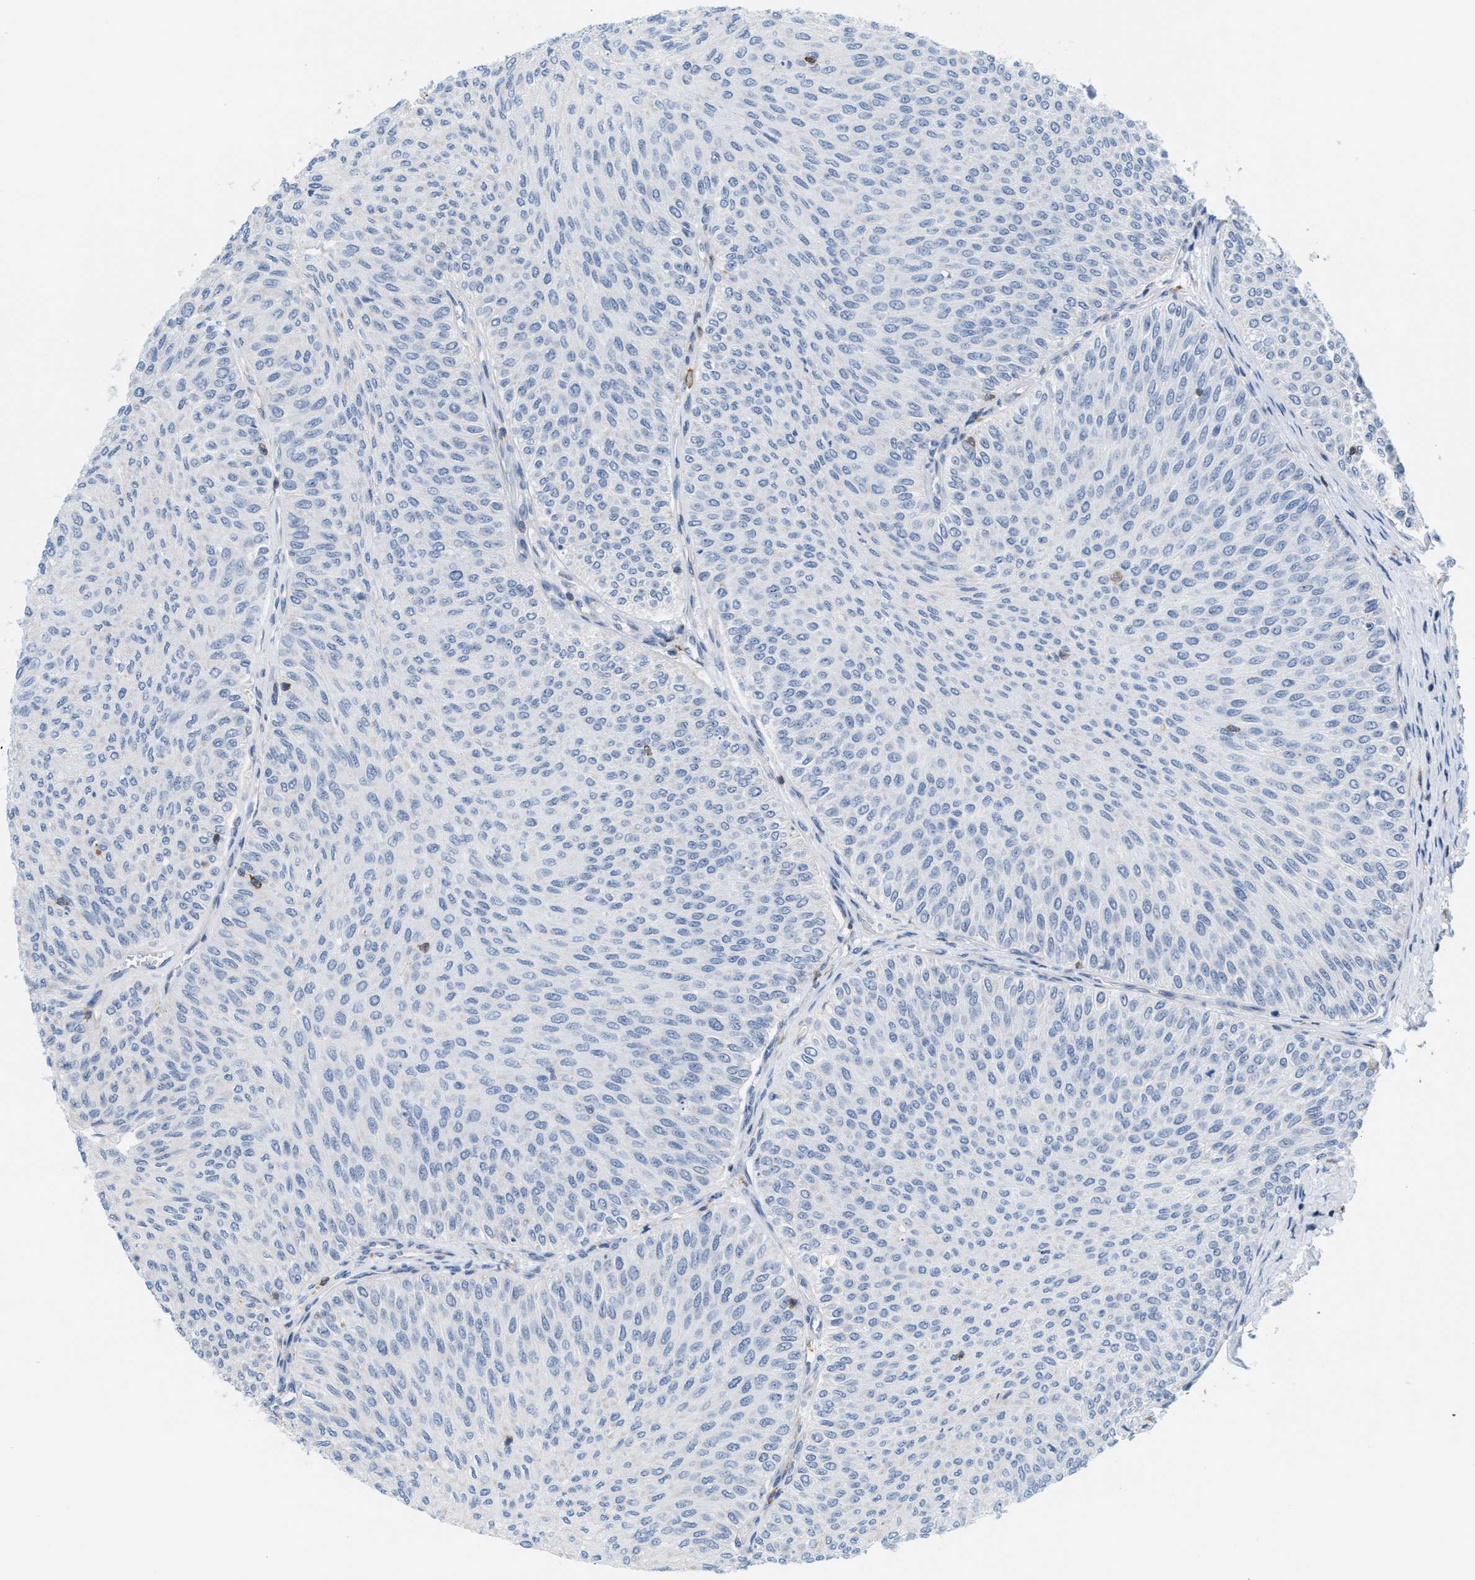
{"staining": {"intensity": "negative", "quantity": "none", "location": "none"}, "tissue": "urothelial cancer", "cell_type": "Tumor cells", "image_type": "cancer", "snomed": [{"axis": "morphology", "description": "Urothelial carcinoma, Low grade"}, {"axis": "topography", "description": "Urinary bladder"}], "caption": "An immunohistochemistry (IHC) histopathology image of urothelial cancer is shown. There is no staining in tumor cells of urothelial cancer.", "gene": "IL16", "patient": {"sex": "male", "age": 78}}